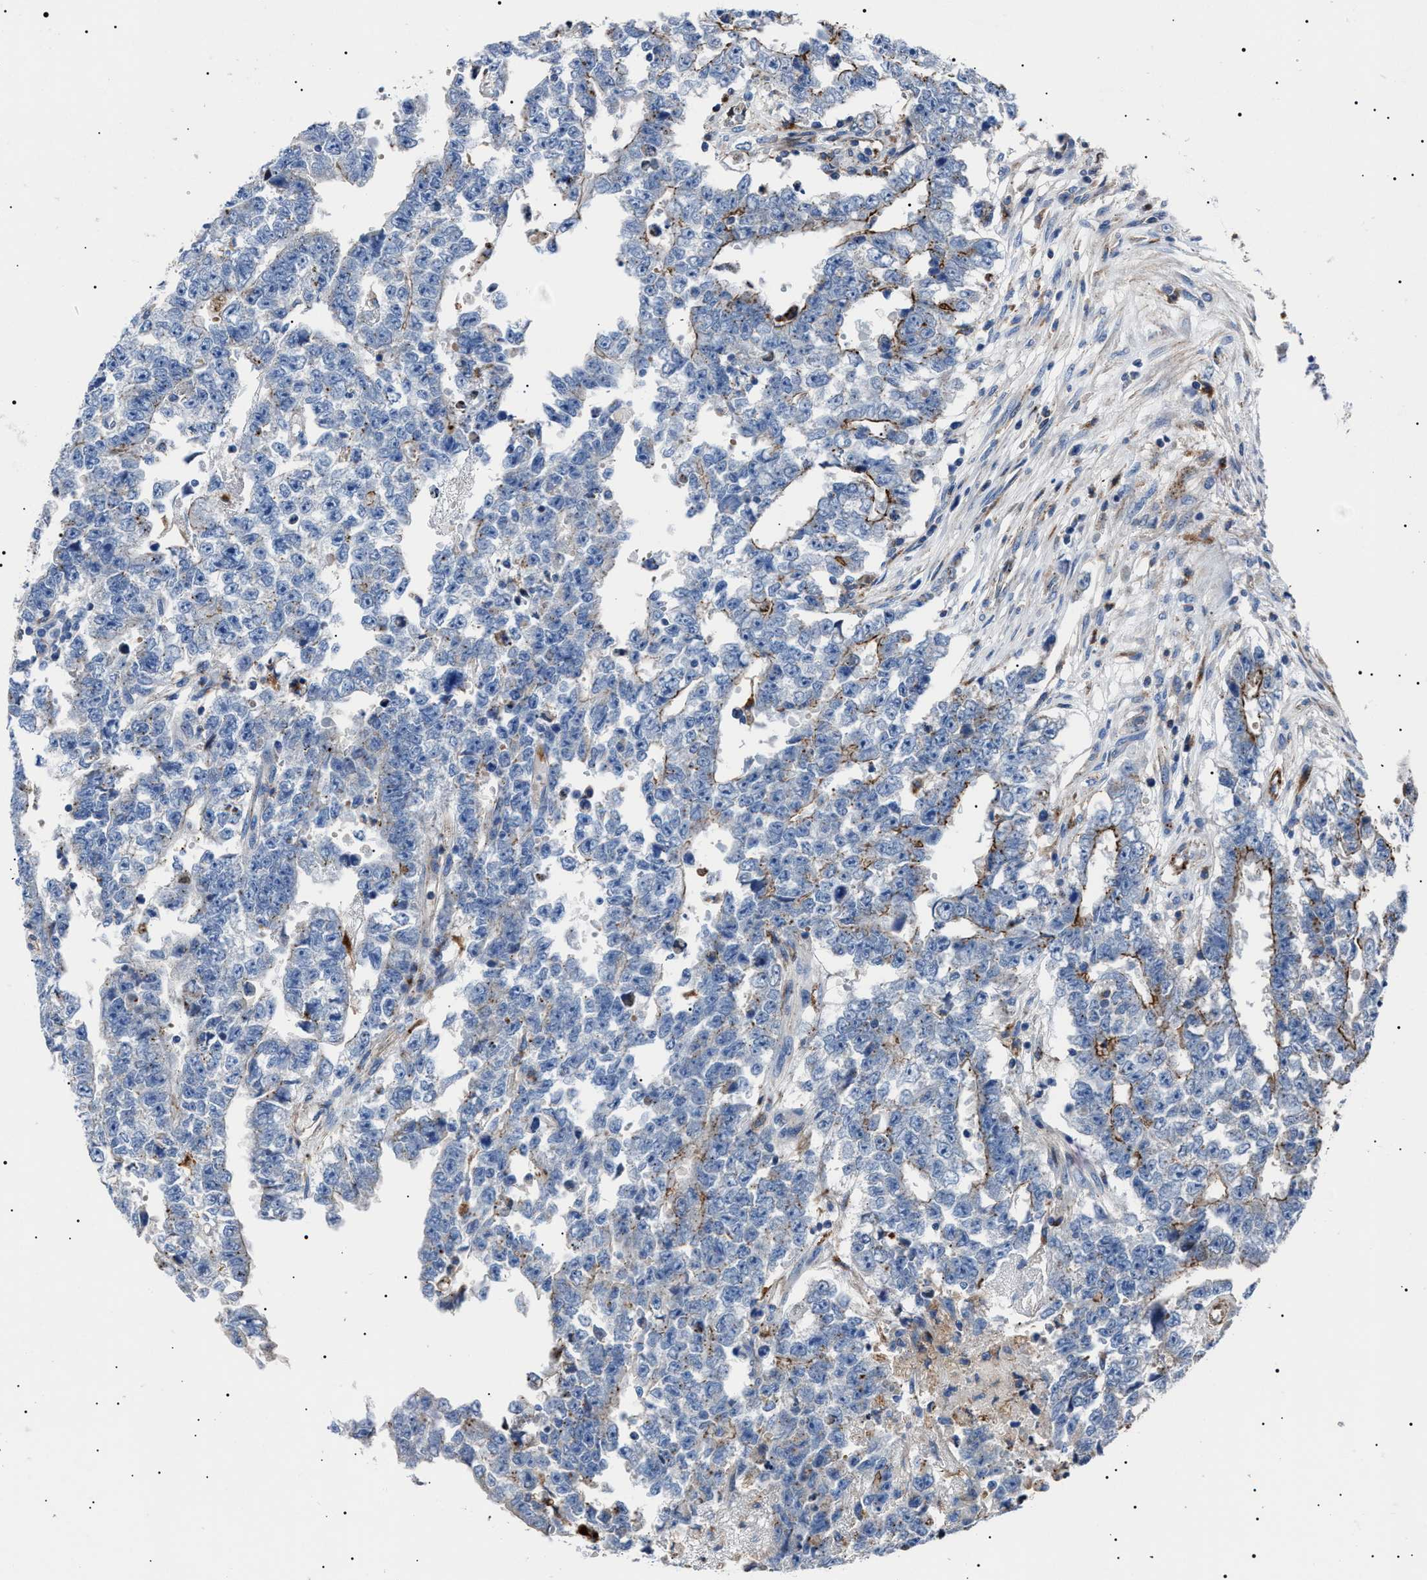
{"staining": {"intensity": "strong", "quantity": "<25%", "location": "cytoplasmic/membranous"}, "tissue": "testis cancer", "cell_type": "Tumor cells", "image_type": "cancer", "snomed": [{"axis": "morphology", "description": "Carcinoma, Embryonal, NOS"}, {"axis": "topography", "description": "Testis"}], "caption": "Immunohistochemical staining of testis embryonal carcinoma reveals medium levels of strong cytoplasmic/membranous protein expression in about <25% of tumor cells. The staining is performed using DAB brown chromogen to label protein expression. The nuclei are counter-stained blue using hematoxylin.", "gene": "NEU1", "patient": {"sex": "male", "age": 25}}